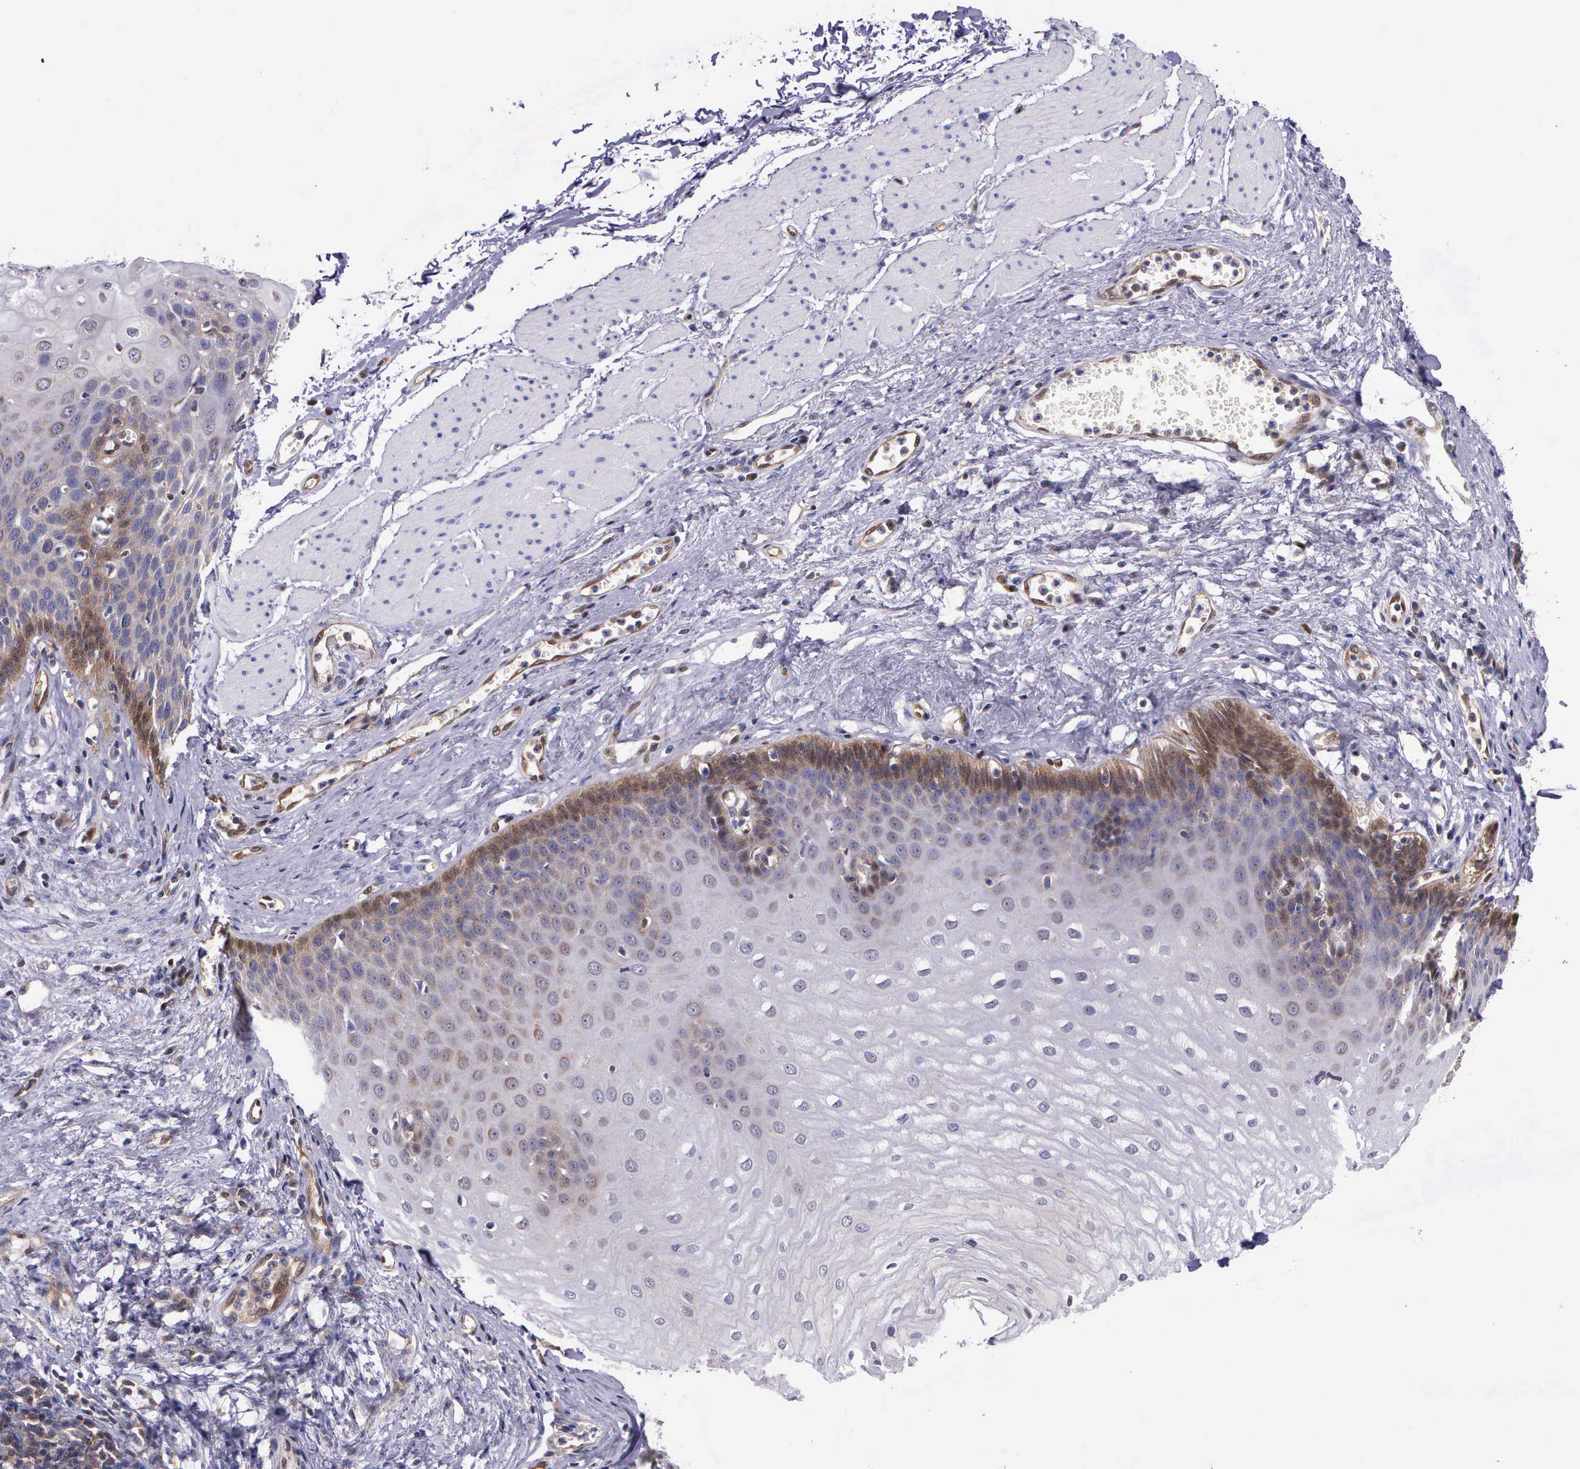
{"staining": {"intensity": "moderate", "quantity": "<25%", "location": "cytoplasmic/membranous"}, "tissue": "esophagus", "cell_type": "Squamous epithelial cells", "image_type": "normal", "snomed": [{"axis": "morphology", "description": "Normal tissue, NOS"}, {"axis": "topography", "description": "Esophagus"}], "caption": "A low amount of moderate cytoplasmic/membranous positivity is identified in approximately <25% of squamous epithelial cells in unremarkable esophagus. (DAB (3,3'-diaminobenzidine) IHC with brightfield microscopy, high magnification).", "gene": "GMPR2", "patient": {"sex": "male", "age": 65}}